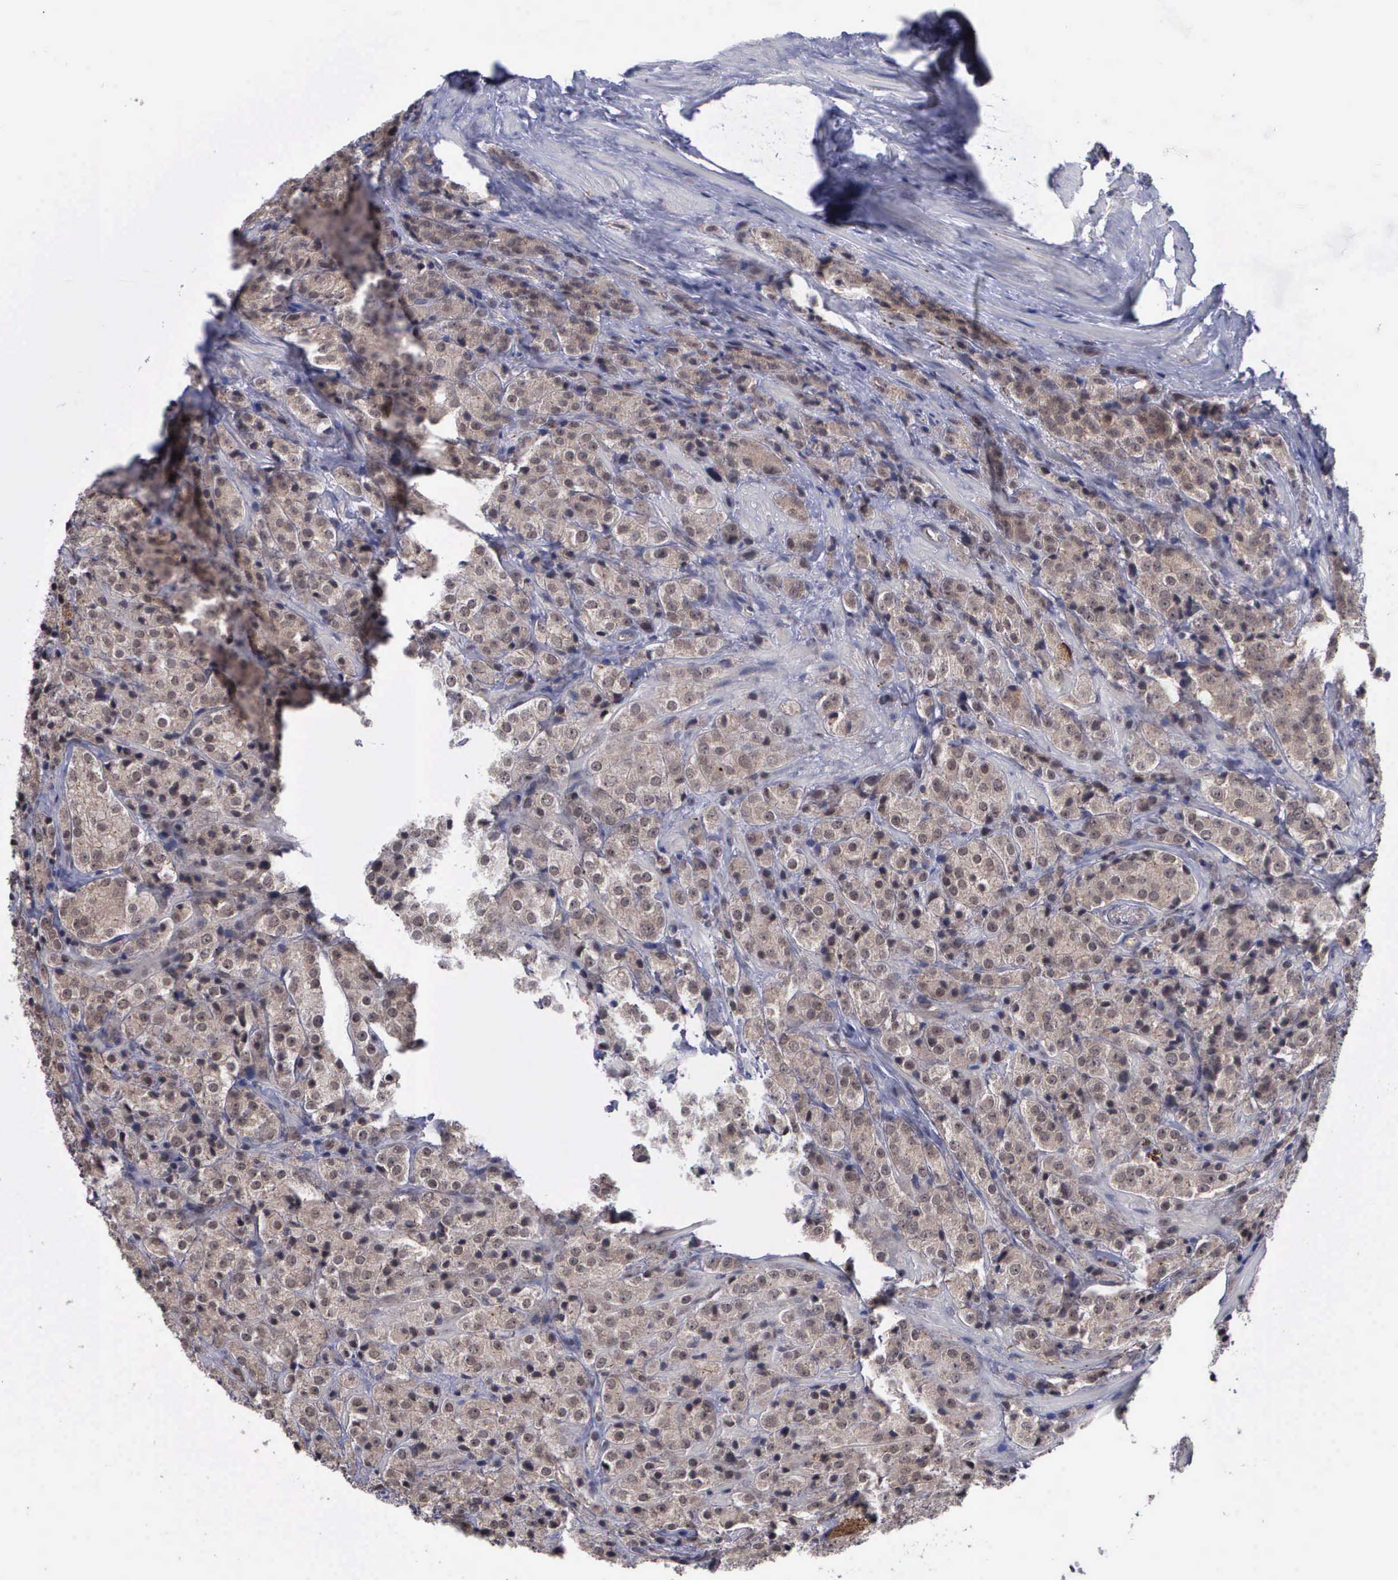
{"staining": {"intensity": "weak", "quantity": ">75%", "location": "cytoplasmic/membranous"}, "tissue": "prostate cancer", "cell_type": "Tumor cells", "image_type": "cancer", "snomed": [{"axis": "morphology", "description": "Adenocarcinoma, Medium grade"}, {"axis": "topography", "description": "Prostate"}], "caption": "This is an image of immunohistochemistry staining of medium-grade adenocarcinoma (prostate), which shows weak positivity in the cytoplasmic/membranous of tumor cells.", "gene": "MAP3K9", "patient": {"sex": "male", "age": 70}}